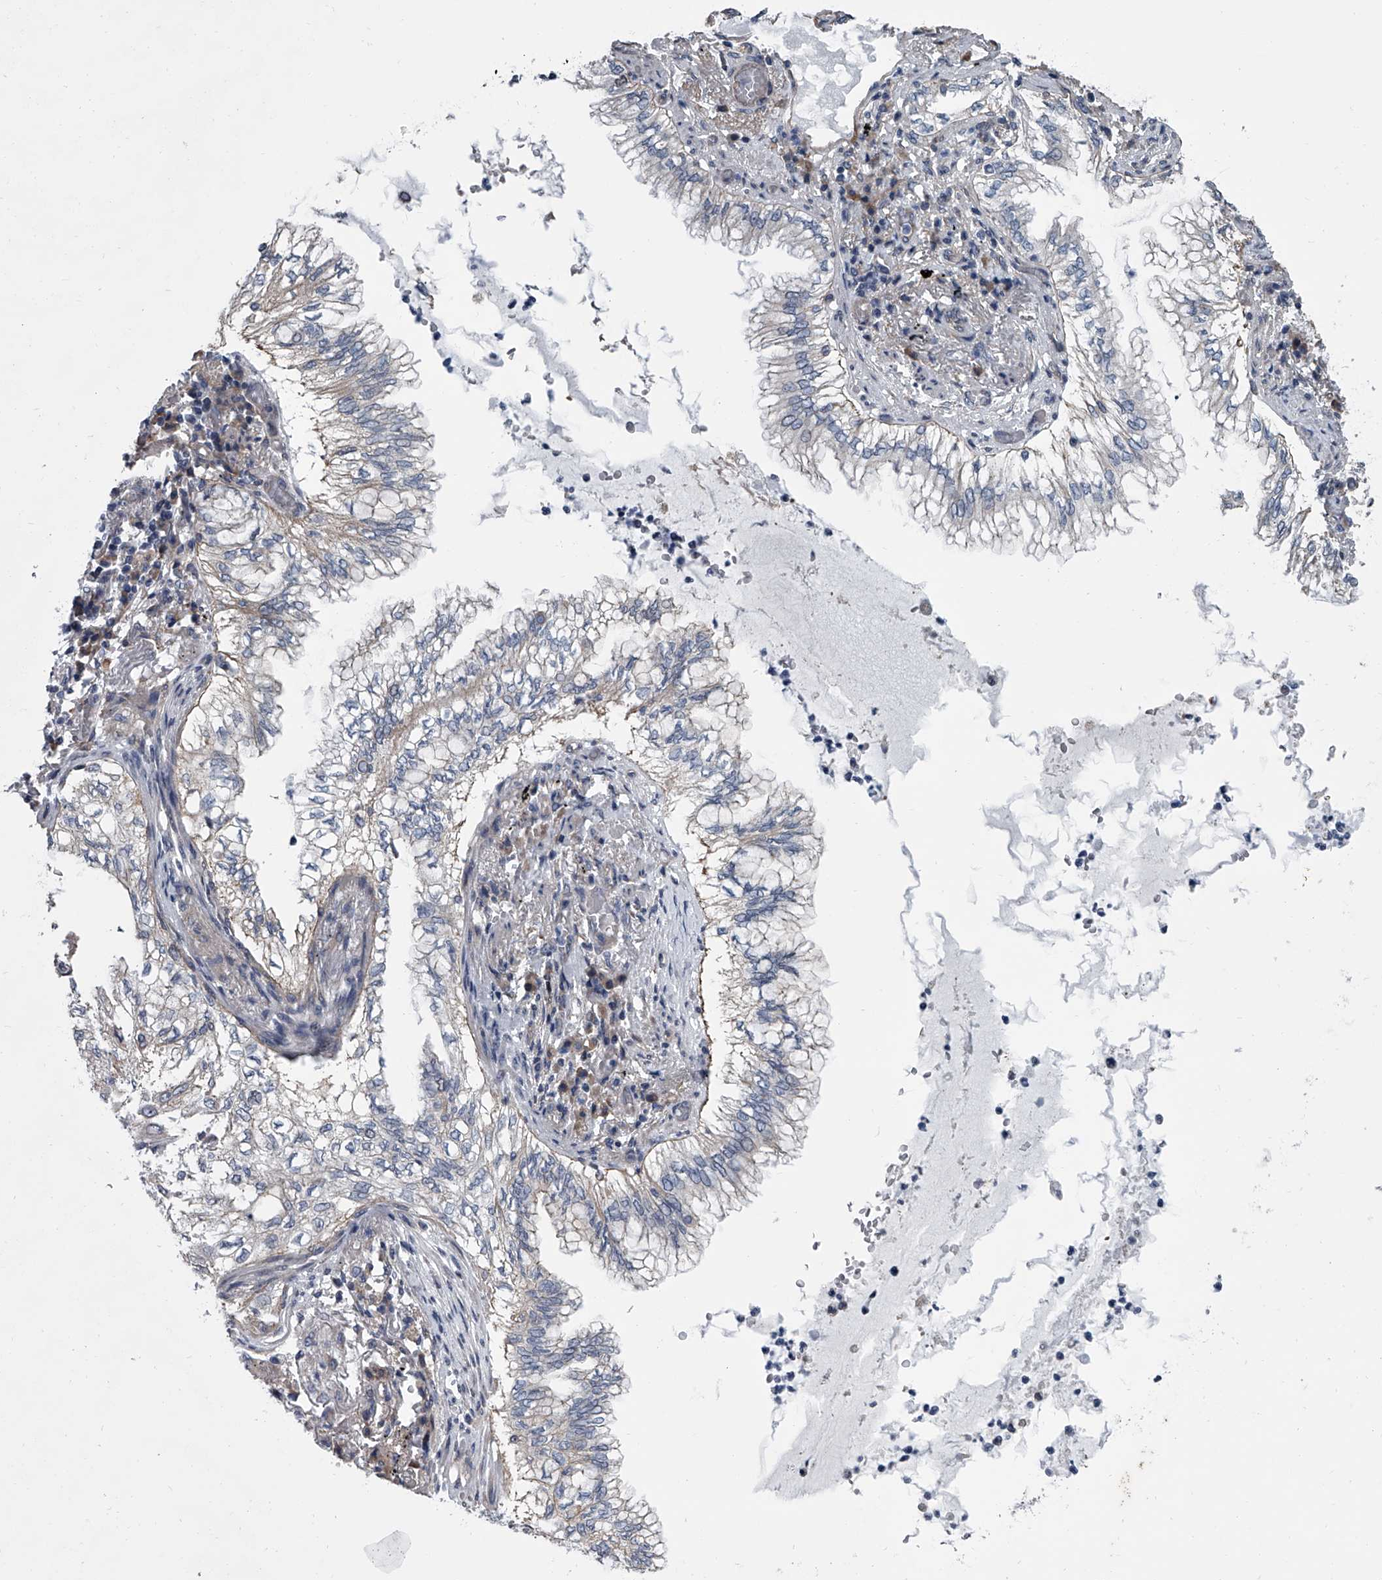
{"staining": {"intensity": "negative", "quantity": "none", "location": "none"}, "tissue": "lung cancer", "cell_type": "Tumor cells", "image_type": "cancer", "snomed": [{"axis": "morphology", "description": "Adenocarcinoma, NOS"}, {"axis": "topography", "description": "Lung"}], "caption": "Immunohistochemistry (IHC) of lung cancer (adenocarcinoma) shows no expression in tumor cells. (DAB immunohistochemistry with hematoxylin counter stain).", "gene": "ABCG1", "patient": {"sex": "female", "age": 70}}